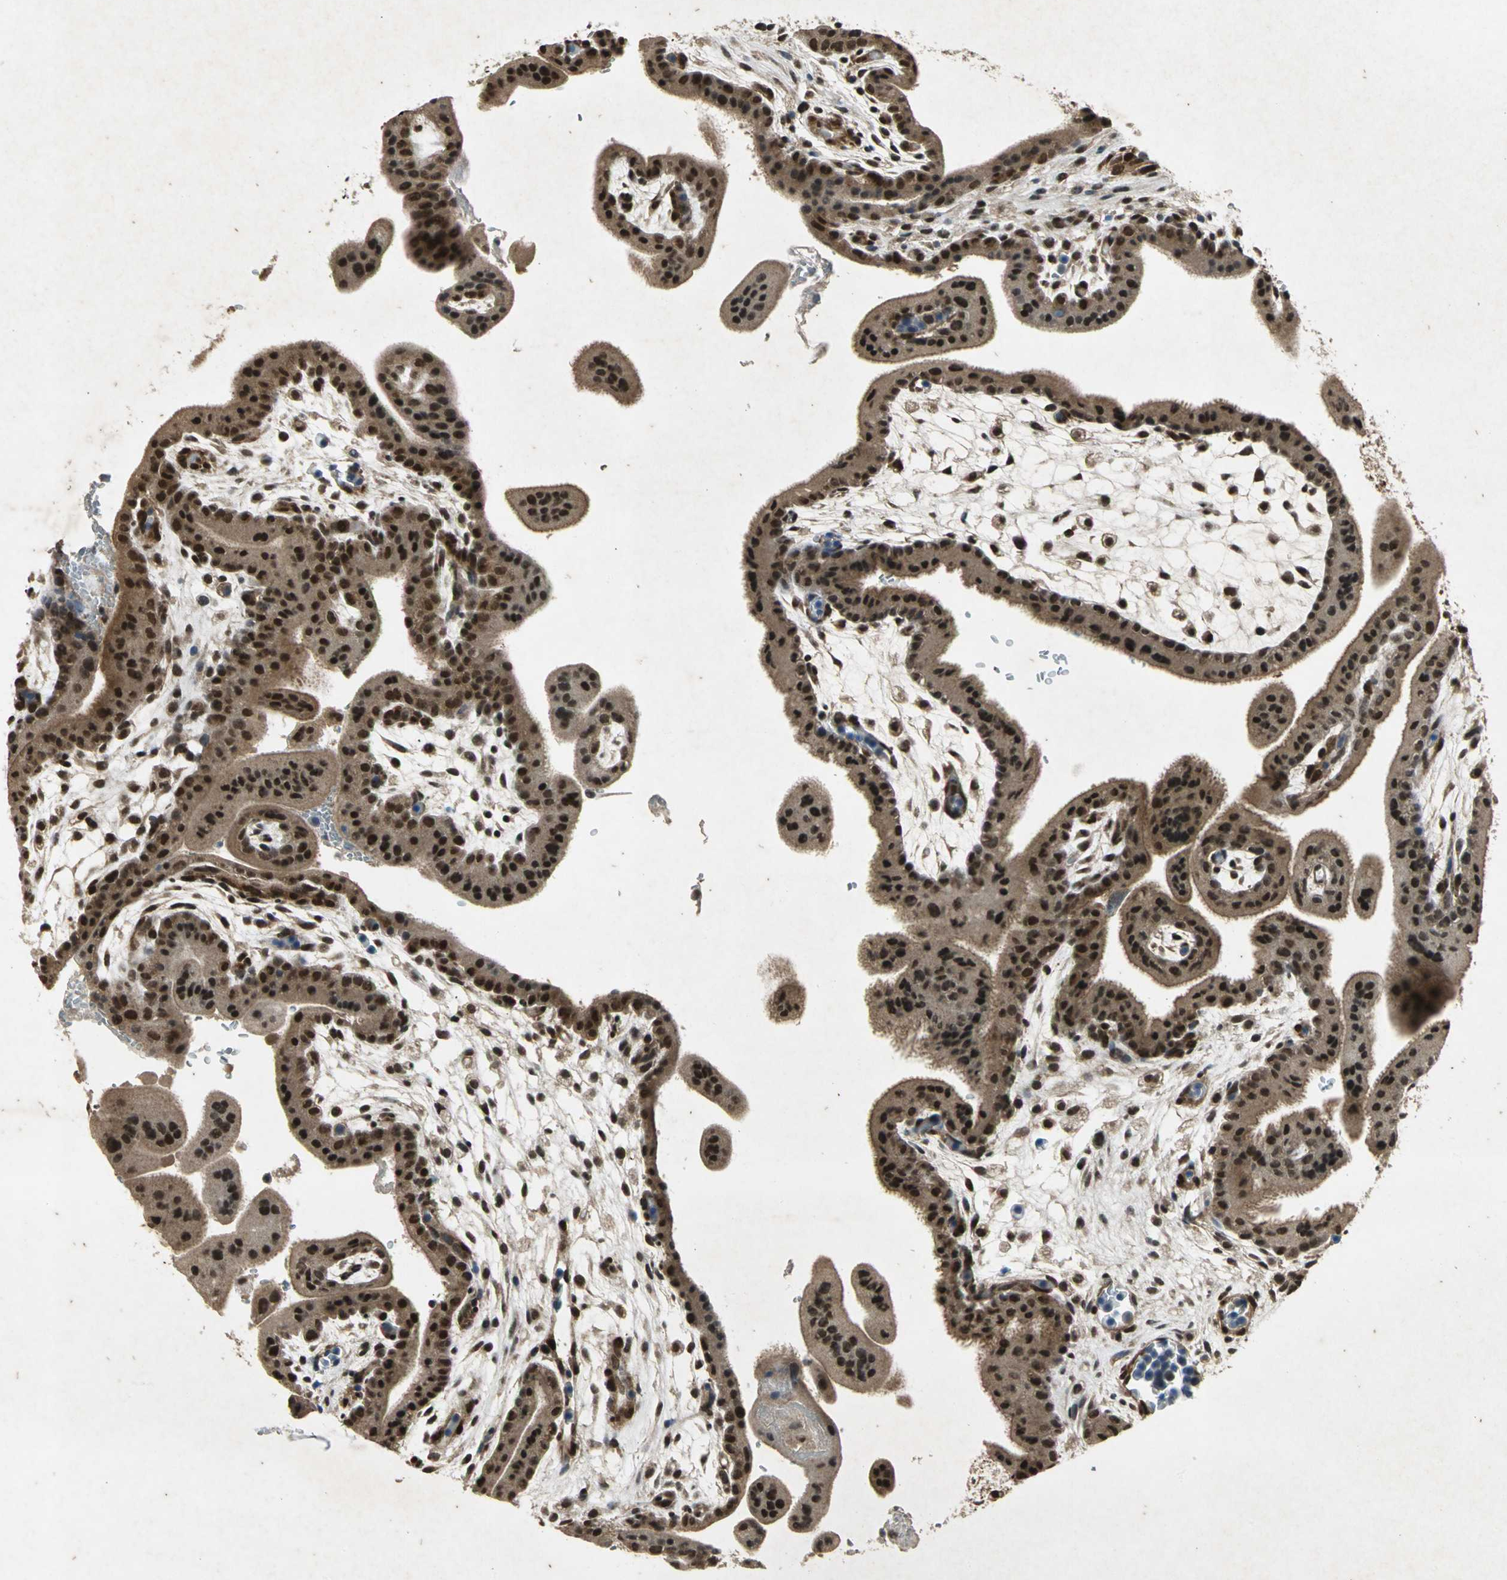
{"staining": {"intensity": "weak", "quantity": ">75%", "location": "cytoplasmic/membranous"}, "tissue": "placenta", "cell_type": "Trophoblastic cells", "image_type": "normal", "snomed": [{"axis": "morphology", "description": "Normal tissue, NOS"}, {"axis": "topography", "description": "Placenta"}], "caption": "Weak cytoplasmic/membranous expression is appreciated in about >75% of trophoblastic cells in unremarkable placenta.", "gene": "NOTCH3", "patient": {"sex": "female", "age": 35}}